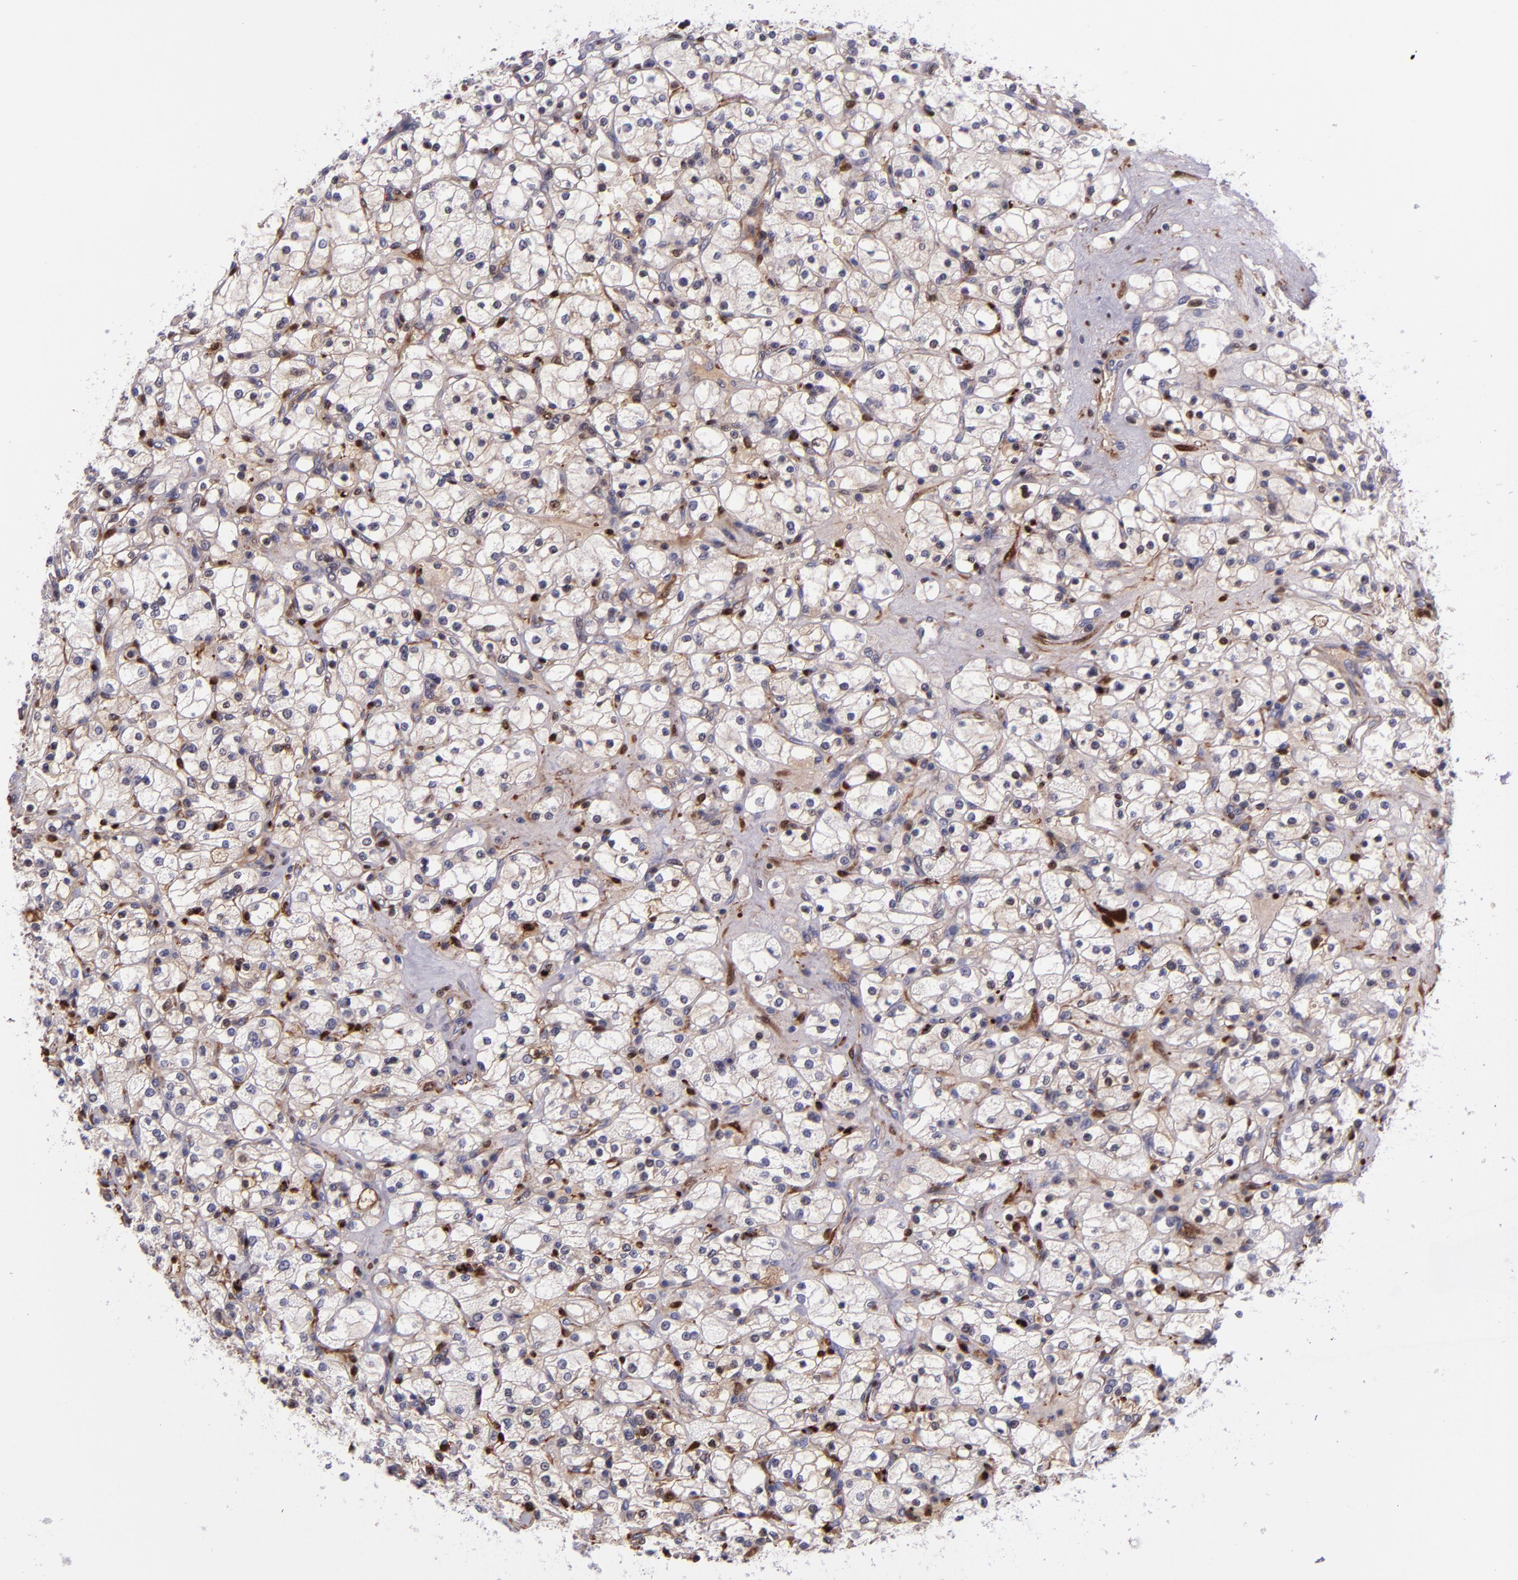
{"staining": {"intensity": "negative", "quantity": "none", "location": "none"}, "tissue": "renal cancer", "cell_type": "Tumor cells", "image_type": "cancer", "snomed": [{"axis": "morphology", "description": "Adenocarcinoma, NOS"}, {"axis": "topography", "description": "Kidney"}], "caption": "Tumor cells show no significant protein staining in renal adenocarcinoma.", "gene": "LGALS1", "patient": {"sex": "female", "age": 83}}